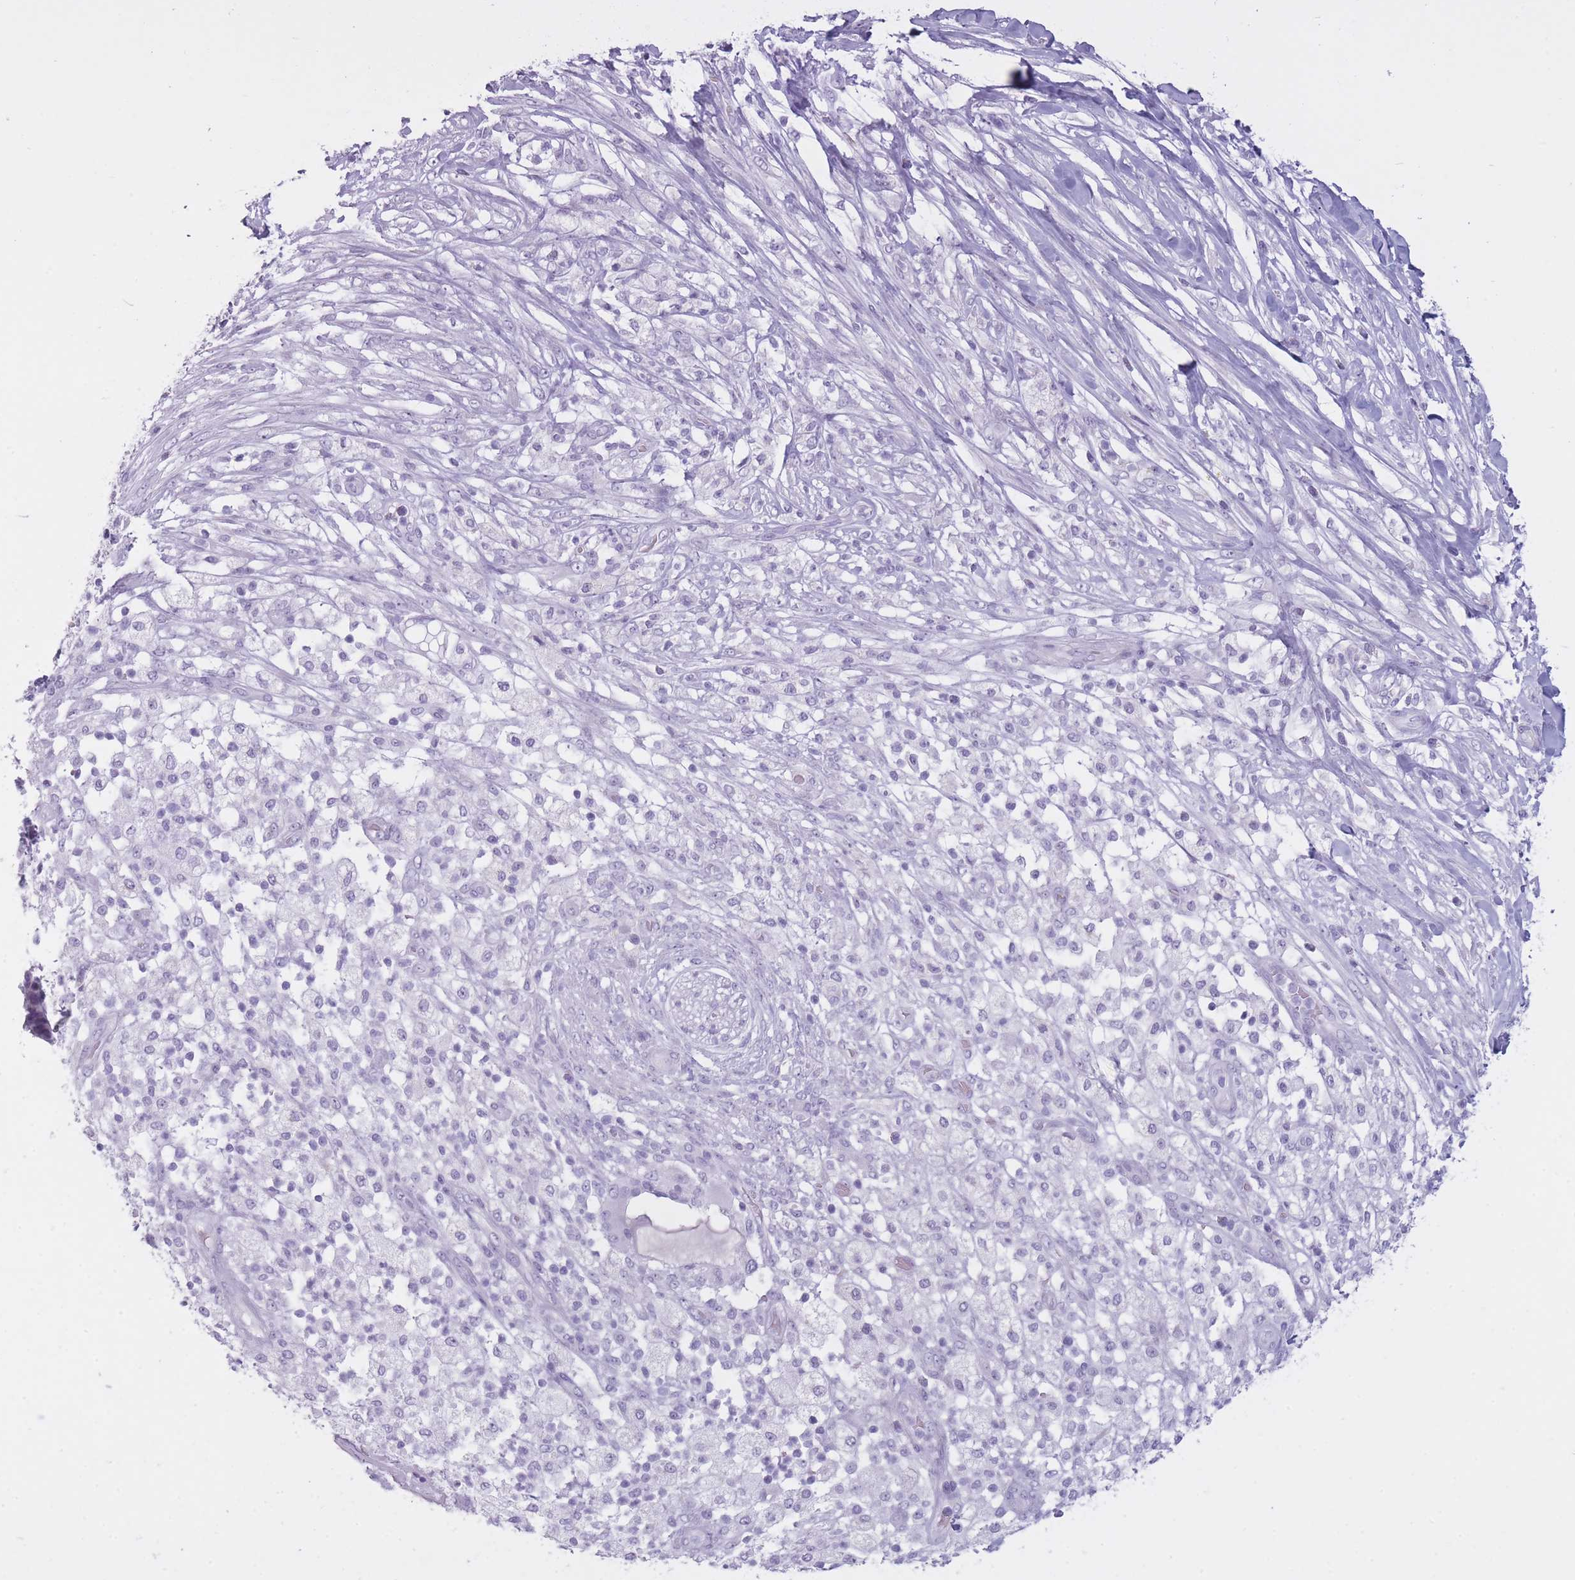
{"staining": {"intensity": "negative", "quantity": "none", "location": "none"}, "tissue": "pancreatic cancer", "cell_type": "Tumor cells", "image_type": "cancer", "snomed": [{"axis": "morphology", "description": "Adenocarcinoma, NOS"}, {"axis": "topography", "description": "Pancreas"}], "caption": "IHC micrograph of neoplastic tissue: human pancreatic adenocarcinoma stained with DAB (3,3'-diaminobenzidine) reveals no significant protein staining in tumor cells.", "gene": "GOLGA6D", "patient": {"sex": "female", "age": 72}}